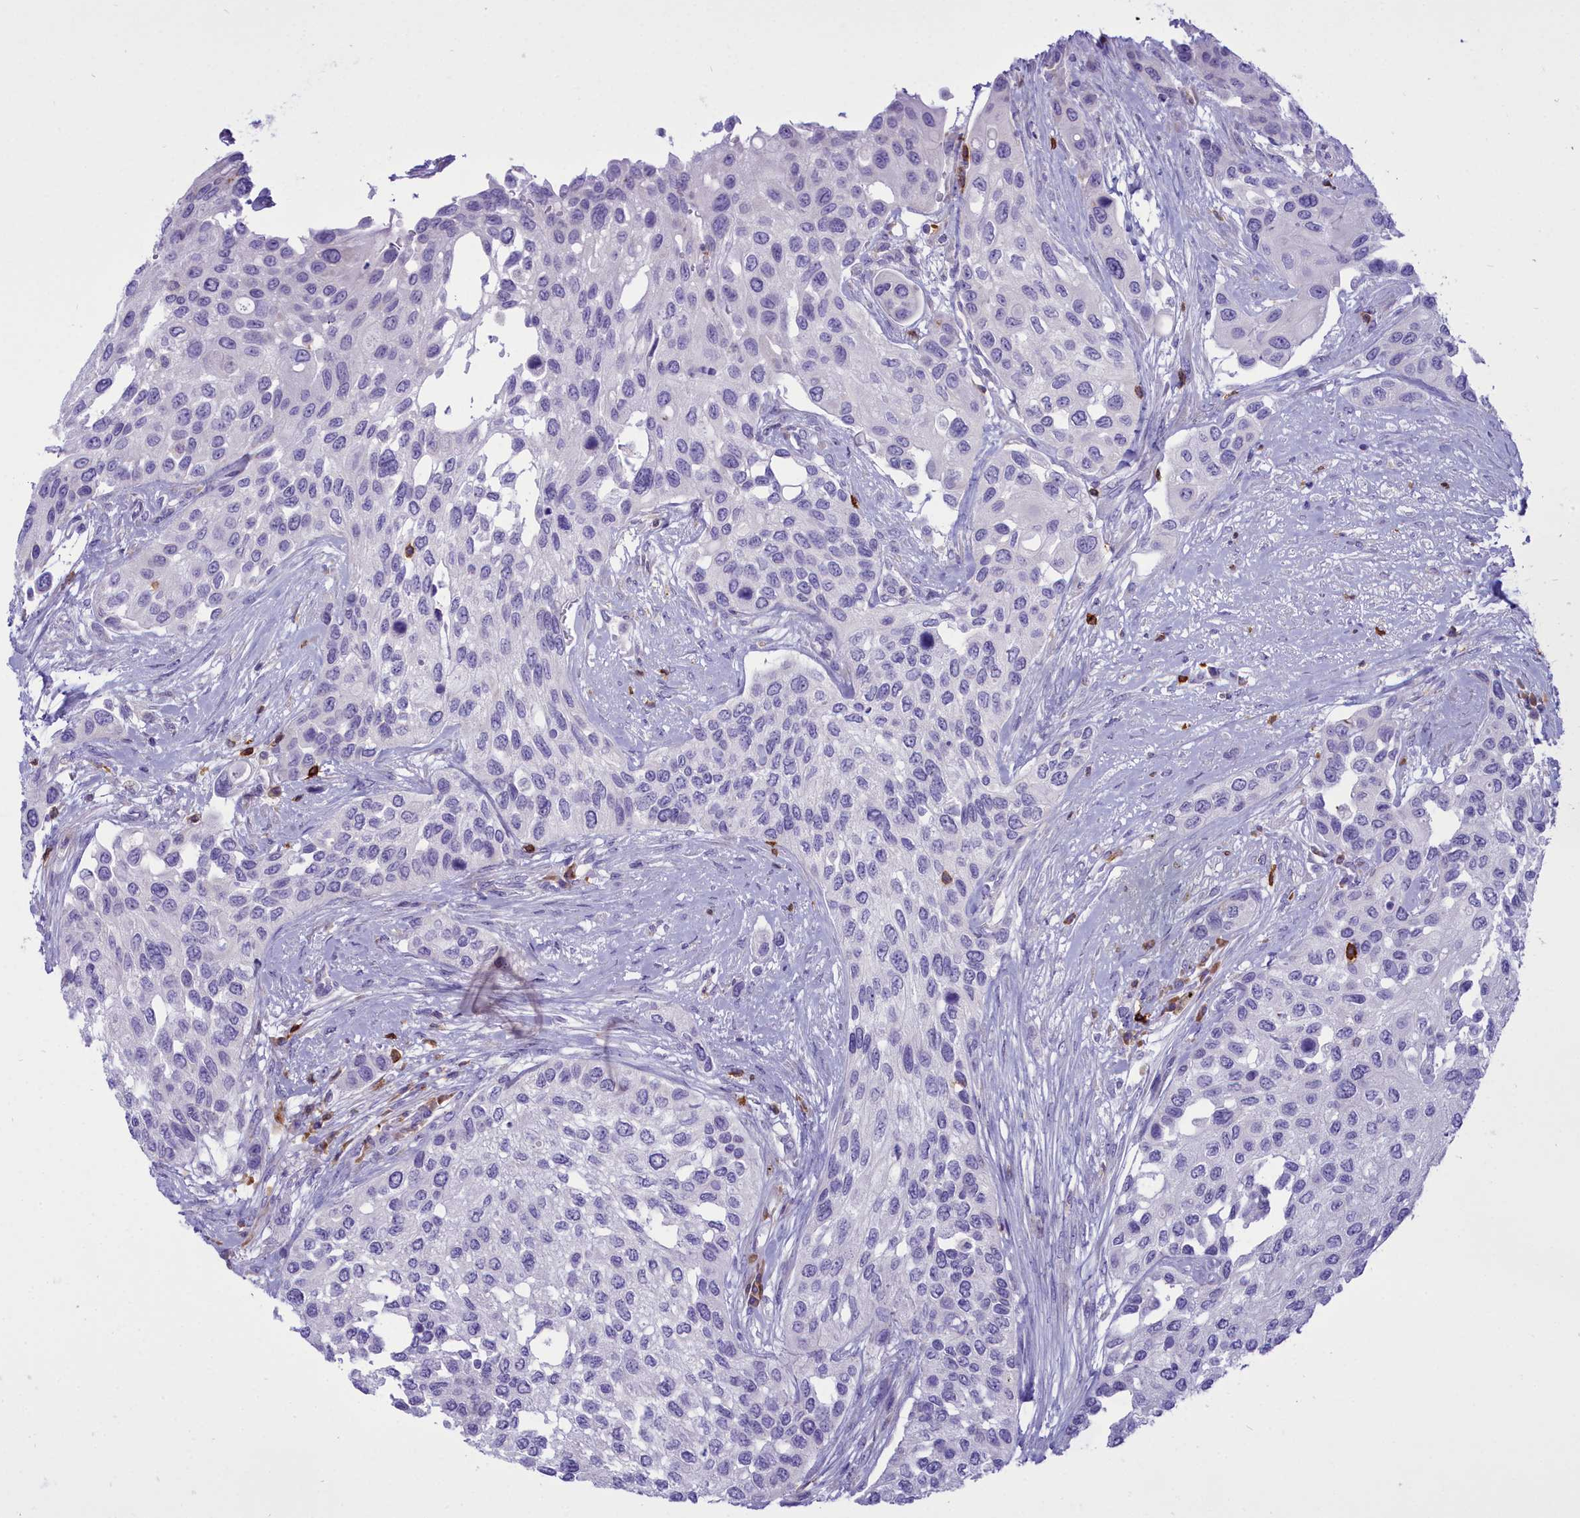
{"staining": {"intensity": "negative", "quantity": "none", "location": "none"}, "tissue": "urothelial cancer", "cell_type": "Tumor cells", "image_type": "cancer", "snomed": [{"axis": "morphology", "description": "Normal tissue, NOS"}, {"axis": "morphology", "description": "Urothelial carcinoma, High grade"}, {"axis": "topography", "description": "Vascular tissue"}, {"axis": "topography", "description": "Urinary bladder"}], "caption": "This is a photomicrograph of immunohistochemistry staining of high-grade urothelial carcinoma, which shows no positivity in tumor cells. (Immunohistochemistry, brightfield microscopy, high magnification).", "gene": "CD5", "patient": {"sex": "female", "age": 56}}